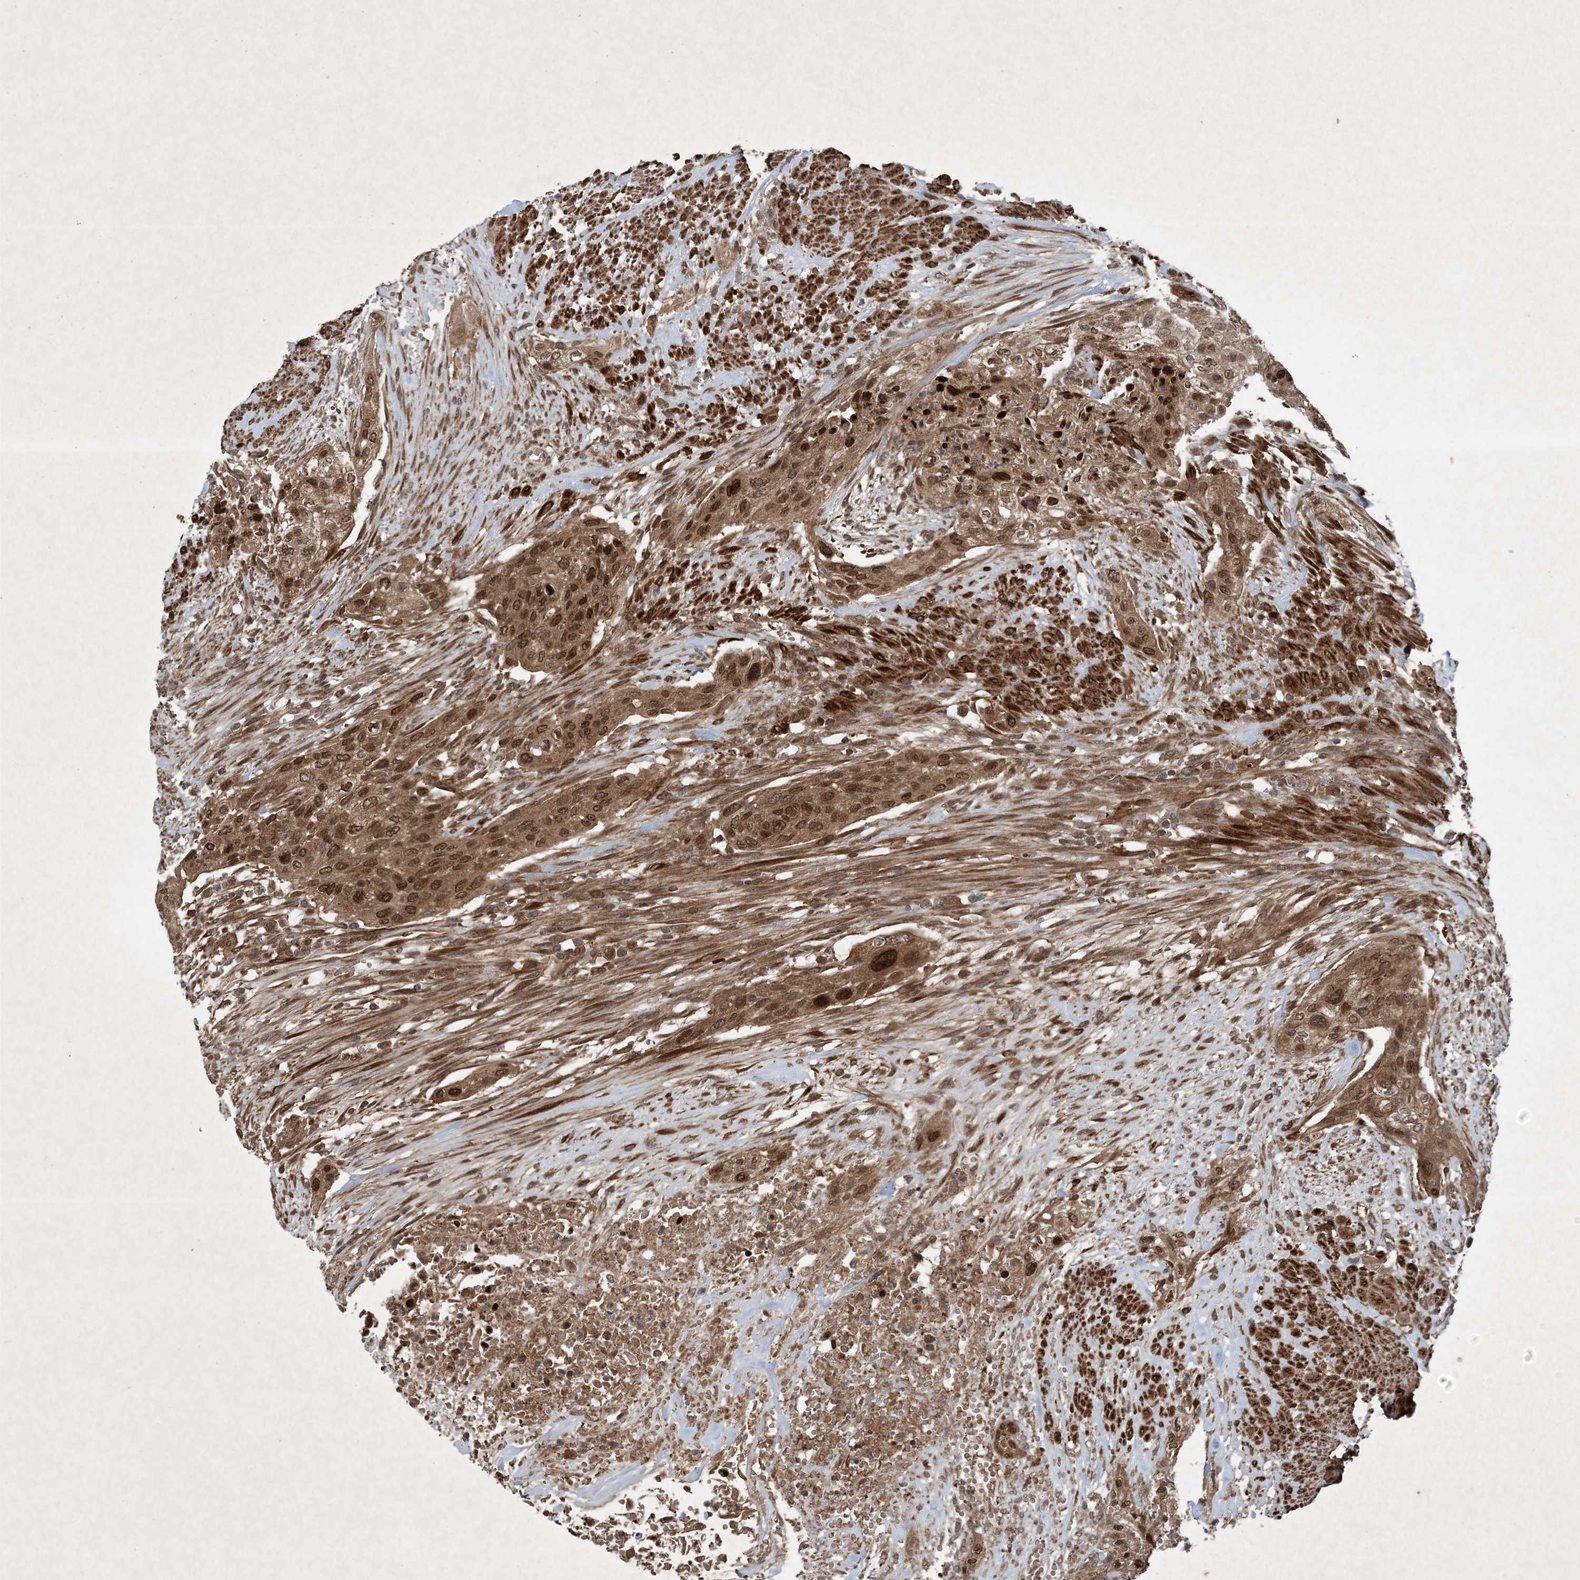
{"staining": {"intensity": "moderate", "quantity": ">75%", "location": "cytoplasmic/membranous,nuclear"}, "tissue": "urothelial cancer", "cell_type": "Tumor cells", "image_type": "cancer", "snomed": [{"axis": "morphology", "description": "Urothelial carcinoma, High grade"}, {"axis": "topography", "description": "Urinary bladder"}], "caption": "Moderate cytoplasmic/membranous and nuclear expression for a protein is present in approximately >75% of tumor cells of urothelial carcinoma (high-grade) using IHC.", "gene": "GNG5", "patient": {"sex": "male", "age": 35}}